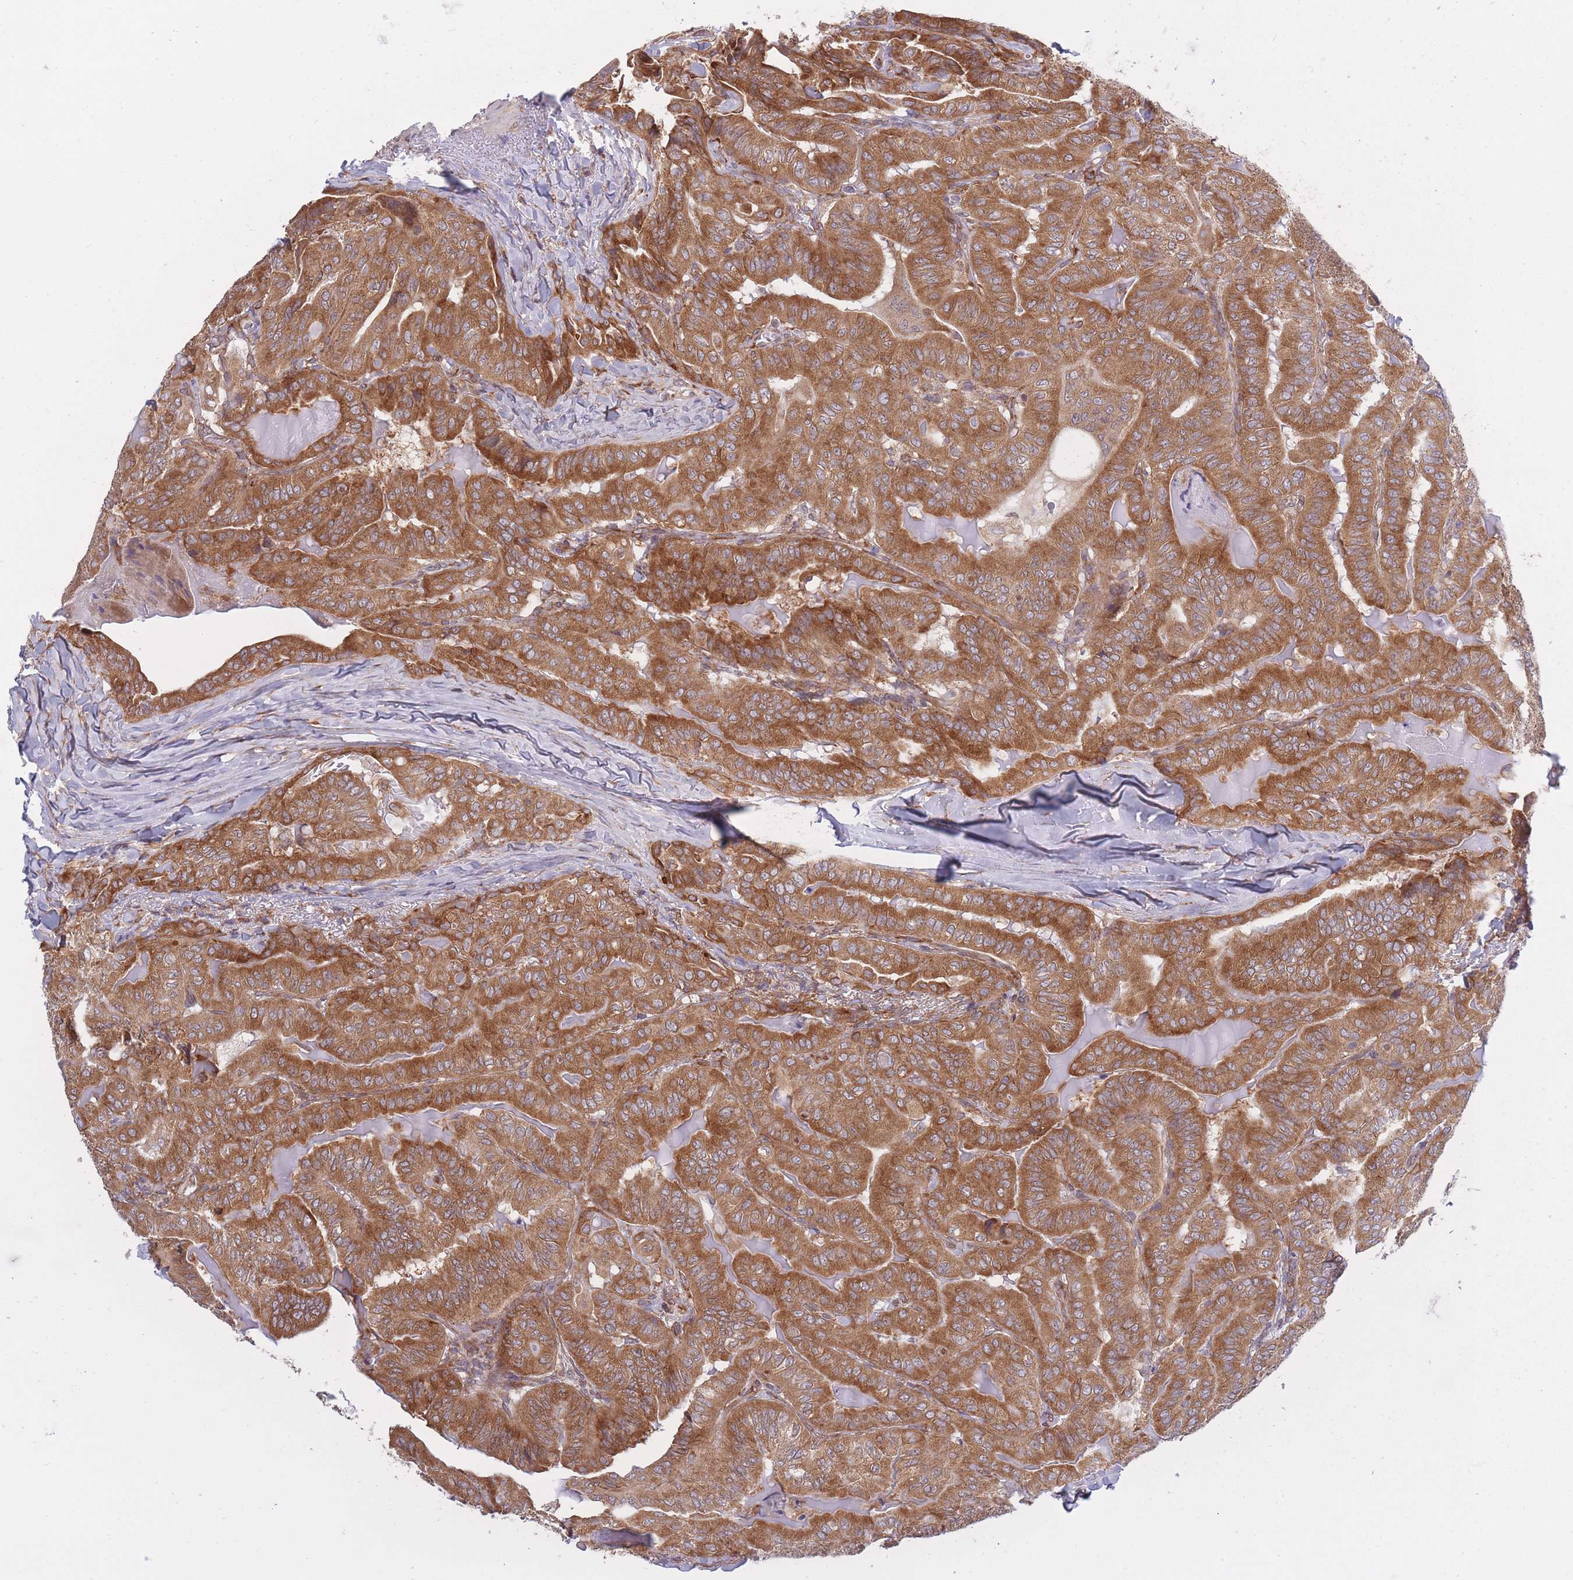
{"staining": {"intensity": "moderate", "quantity": ">75%", "location": "cytoplasmic/membranous"}, "tissue": "thyroid cancer", "cell_type": "Tumor cells", "image_type": "cancer", "snomed": [{"axis": "morphology", "description": "Papillary adenocarcinoma, NOS"}, {"axis": "topography", "description": "Thyroid gland"}], "caption": "Immunohistochemistry micrograph of thyroid papillary adenocarcinoma stained for a protein (brown), which displays medium levels of moderate cytoplasmic/membranous positivity in about >75% of tumor cells.", "gene": "CCDC124", "patient": {"sex": "female", "age": 68}}